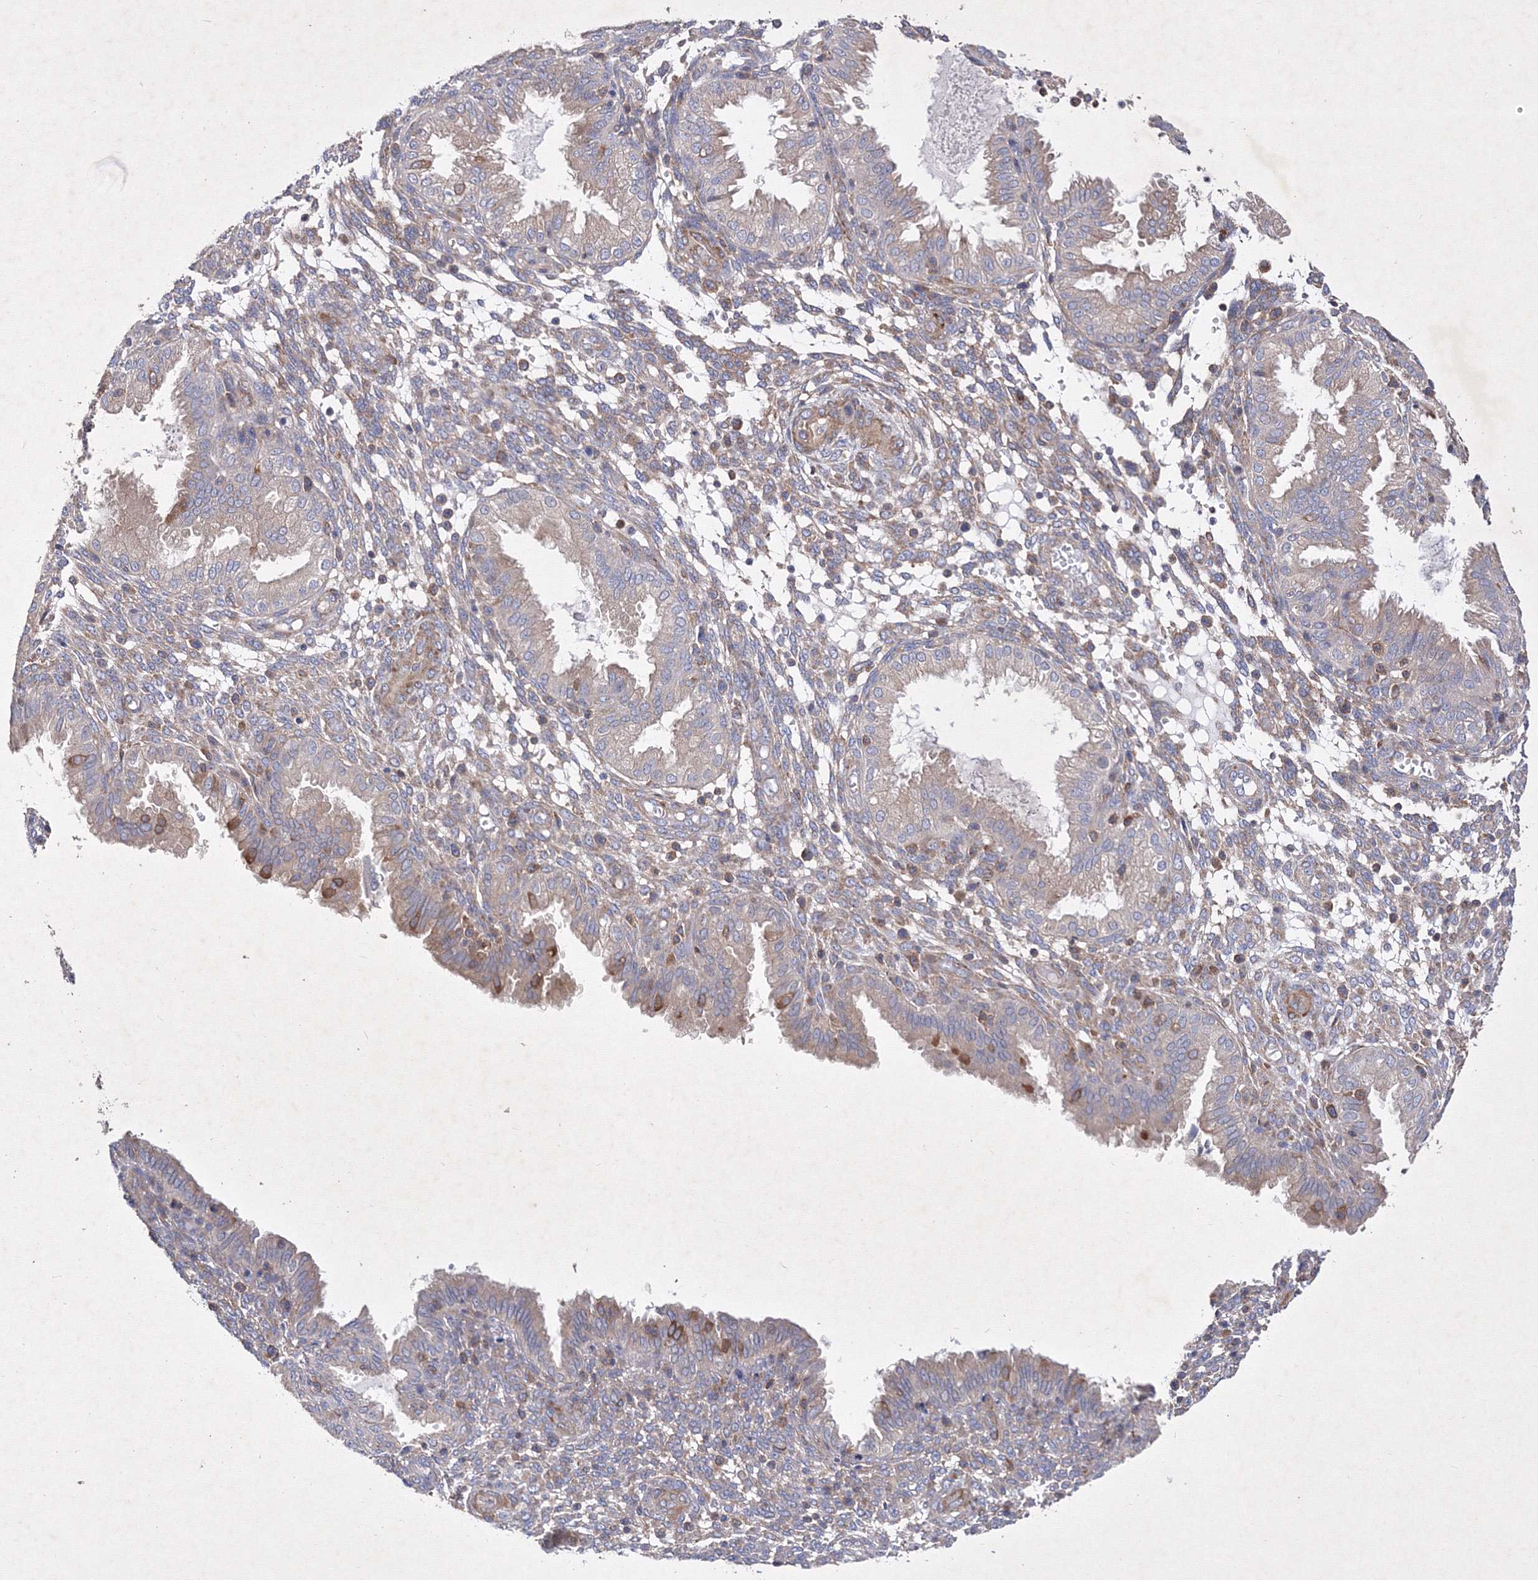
{"staining": {"intensity": "weak", "quantity": "<25%", "location": "cytoplasmic/membranous"}, "tissue": "endometrium", "cell_type": "Cells in endometrial stroma", "image_type": "normal", "snomed": [{"axis": "morphology", "description": "Normal tissue, NOS"}, {"axis": "topography", "description": "Endometrium"}], "caption": "The image demonstrates no staining of cells in endometrial stroma in benign endometrium.", "gene": "SNX18", "patient": {"sex": "female", "age": 33}}